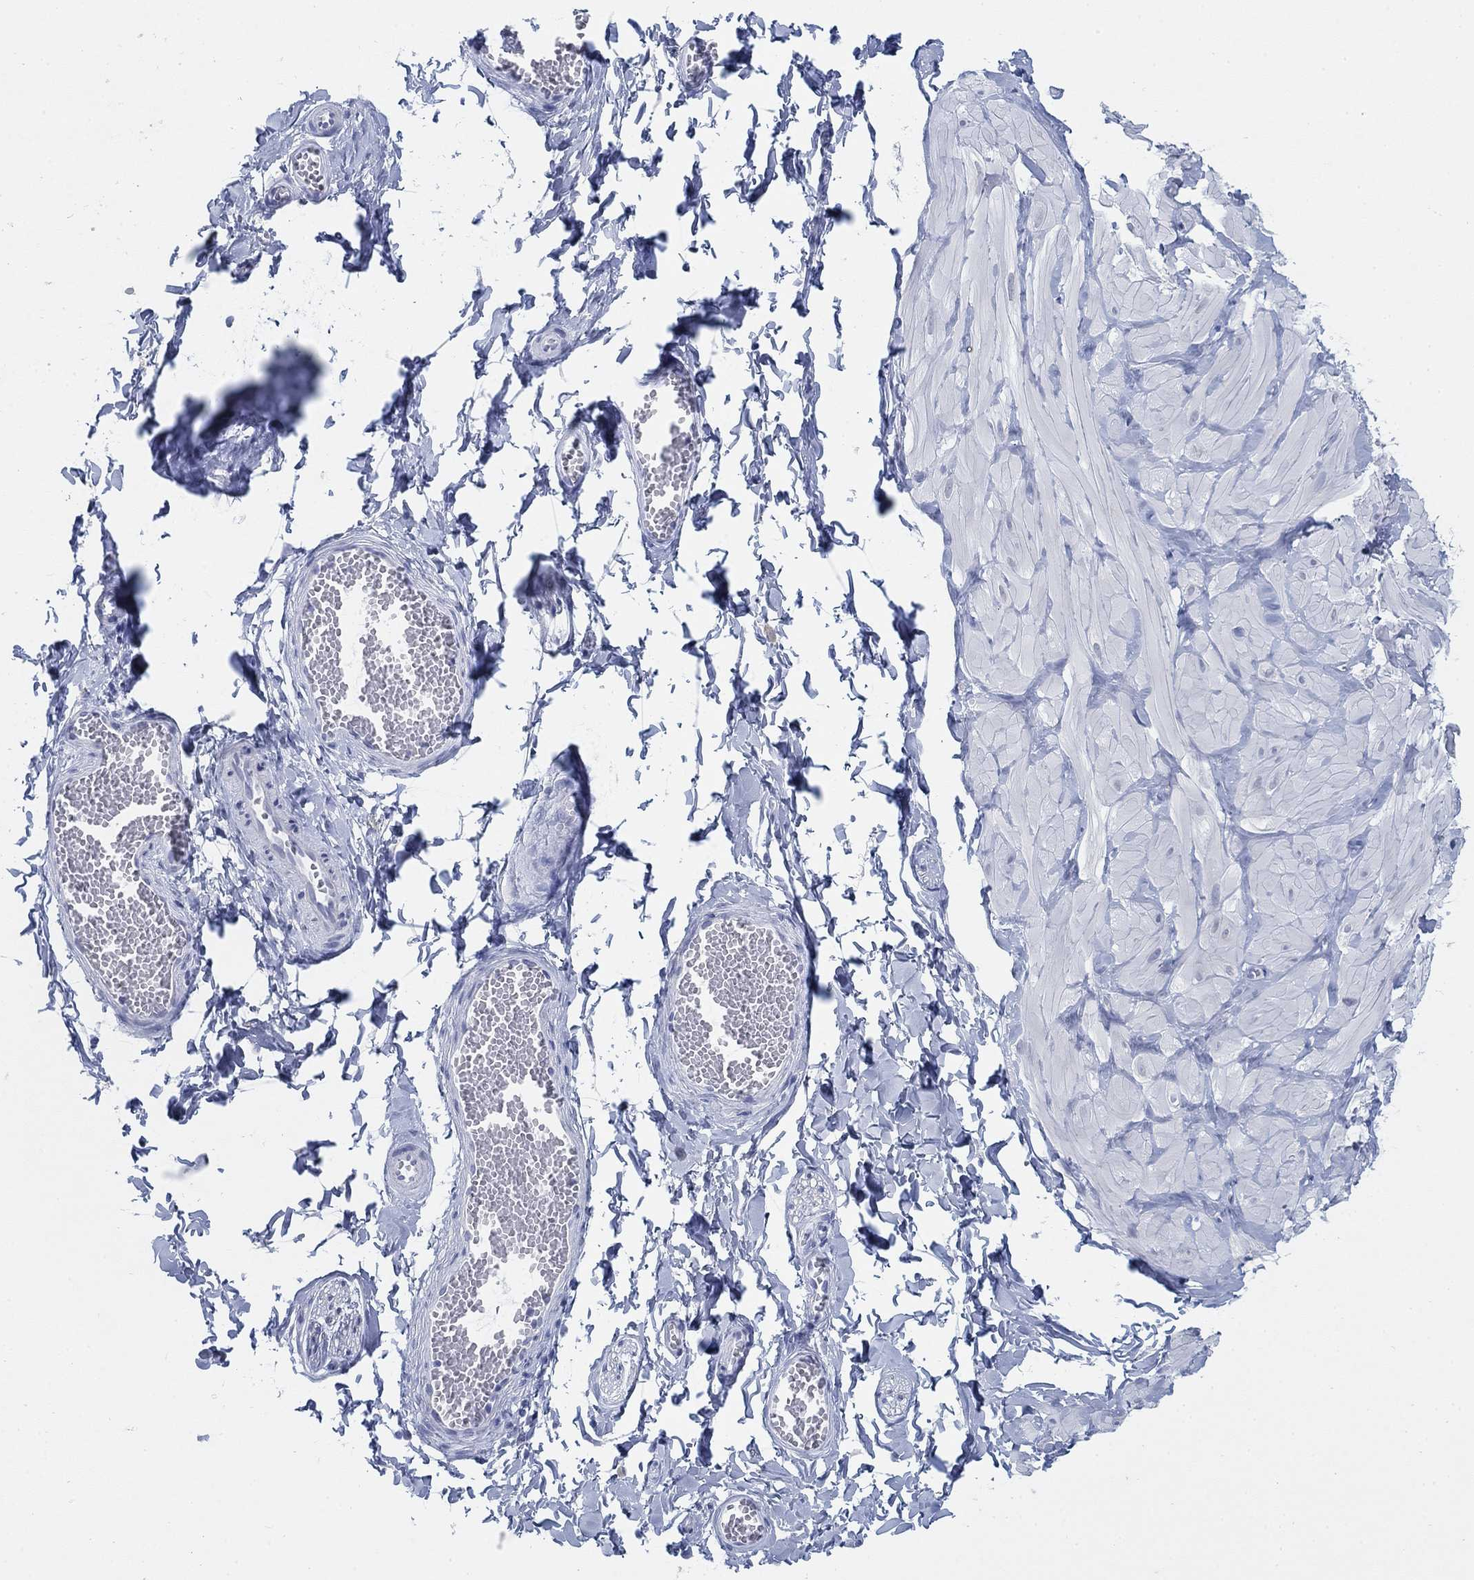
{"staining": {"intensity": "negative", "quantity": "none", "location": "none"}, "tissue": "adipose tissue", "cell_type": "Adipocytes", "image_type": "normal", "snomed": [{"axis": "morphology", "description": "Normal tissue, NOS"}, {"axis": "topography", "description": "Smooth muscle"}, {"axis": "topography", "description": "Peripheral nerve tissue"}], "caption": "A histopathology image of adipose tissue stained for a protein exhibits no brown staining in adipocytes. The staining was performed using DAB to visualize the protein expression in brown, while the nuclei were stained in blue with hematoxylin (Magnification: 20x).", "gene": "SCCPDH", "patient": {"sex": "male", "age": 22}}